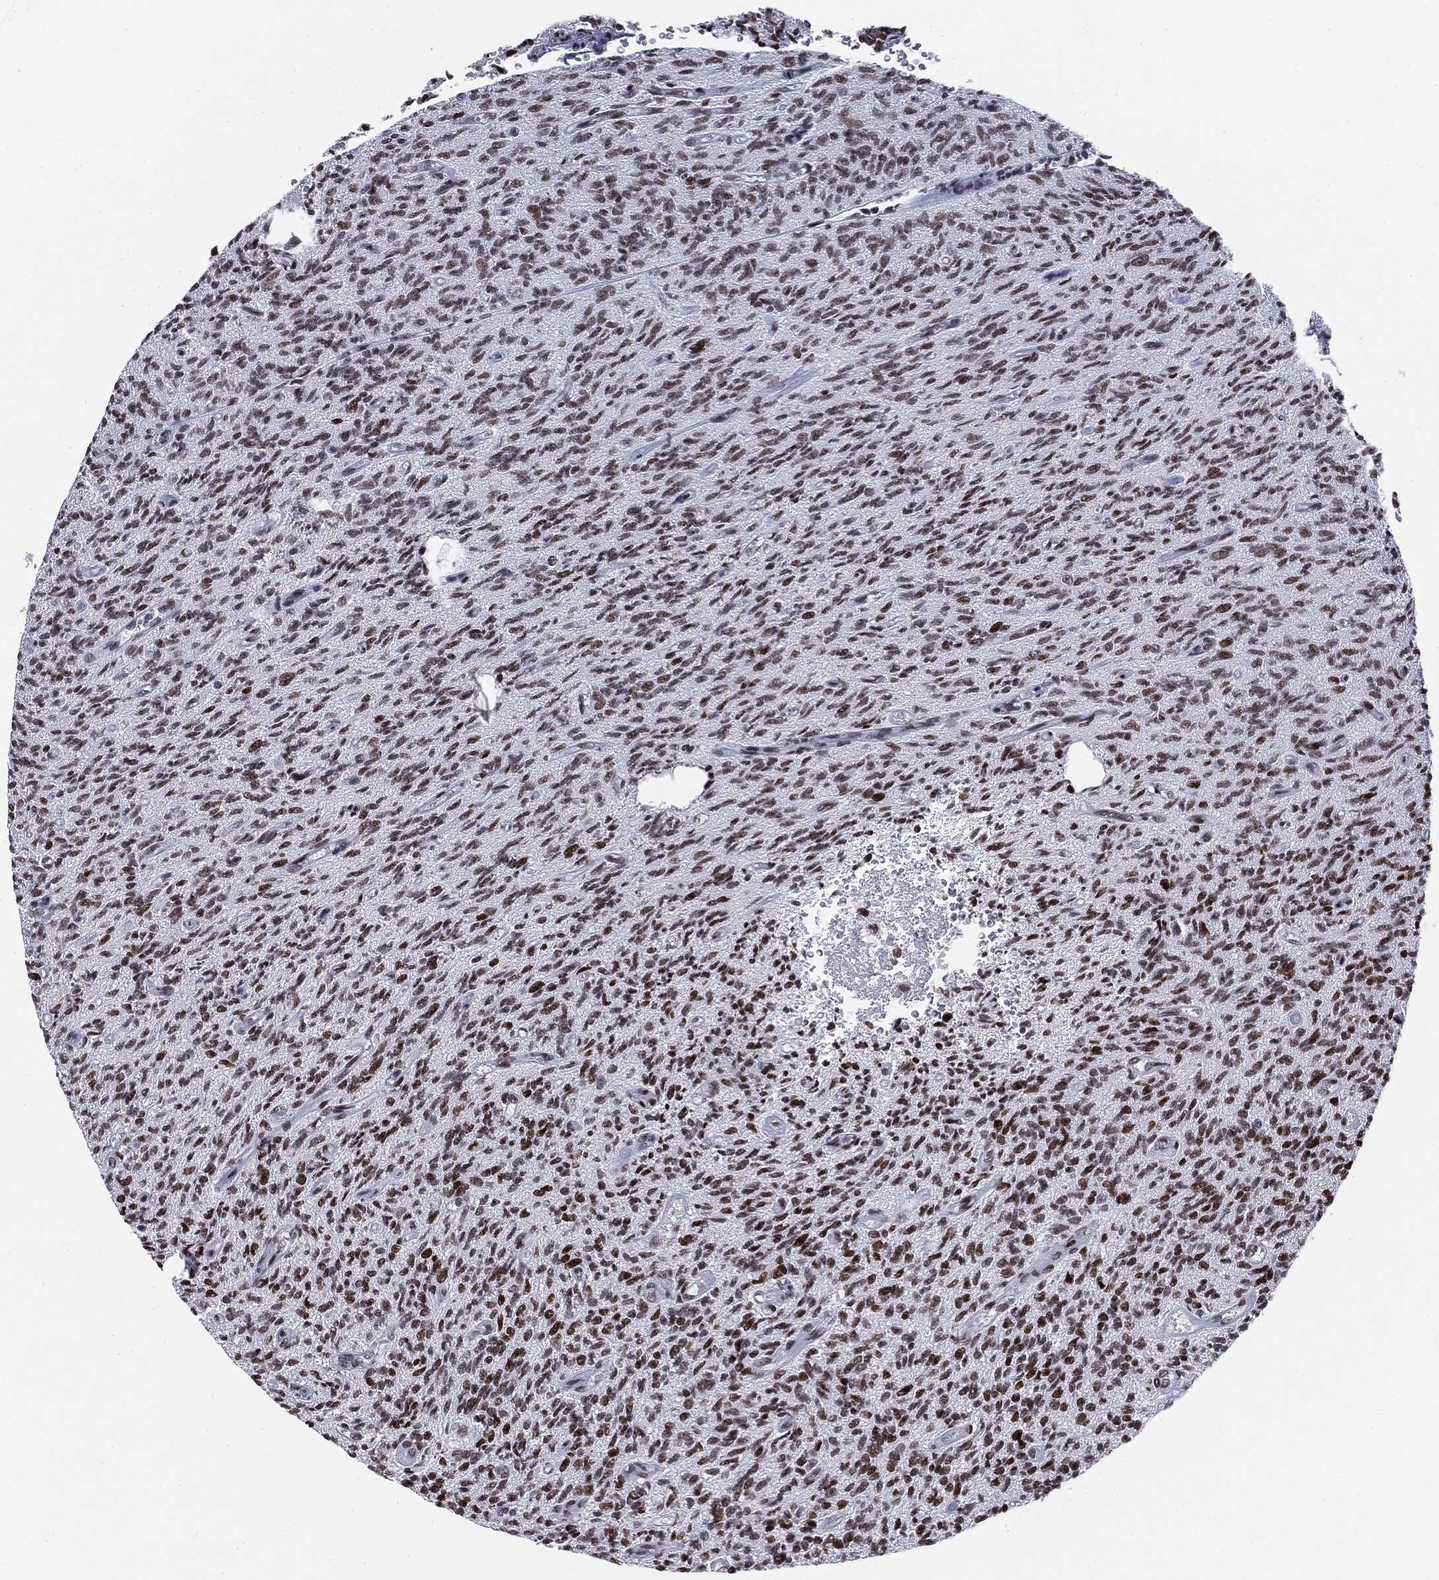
{"staining": {"intensity": "strong", "quantity": ">75%", "location": "nuclear"}, "tissue": "glioma", "cell_type": "Tumor cells", "image_type": "cancer", "snomed": [{"axis": "morphology", "description": "Glioma, malignant, High grade"}, {"axis": "topography", "description": "Brain"}], "caption": "Immunohistochemical staining of human glioma demonstrates strong nuclear protein expression in approximately >75% of tumor cells.", "gene": "MDC1", "patient": {"sex": "male", "age": 64}}